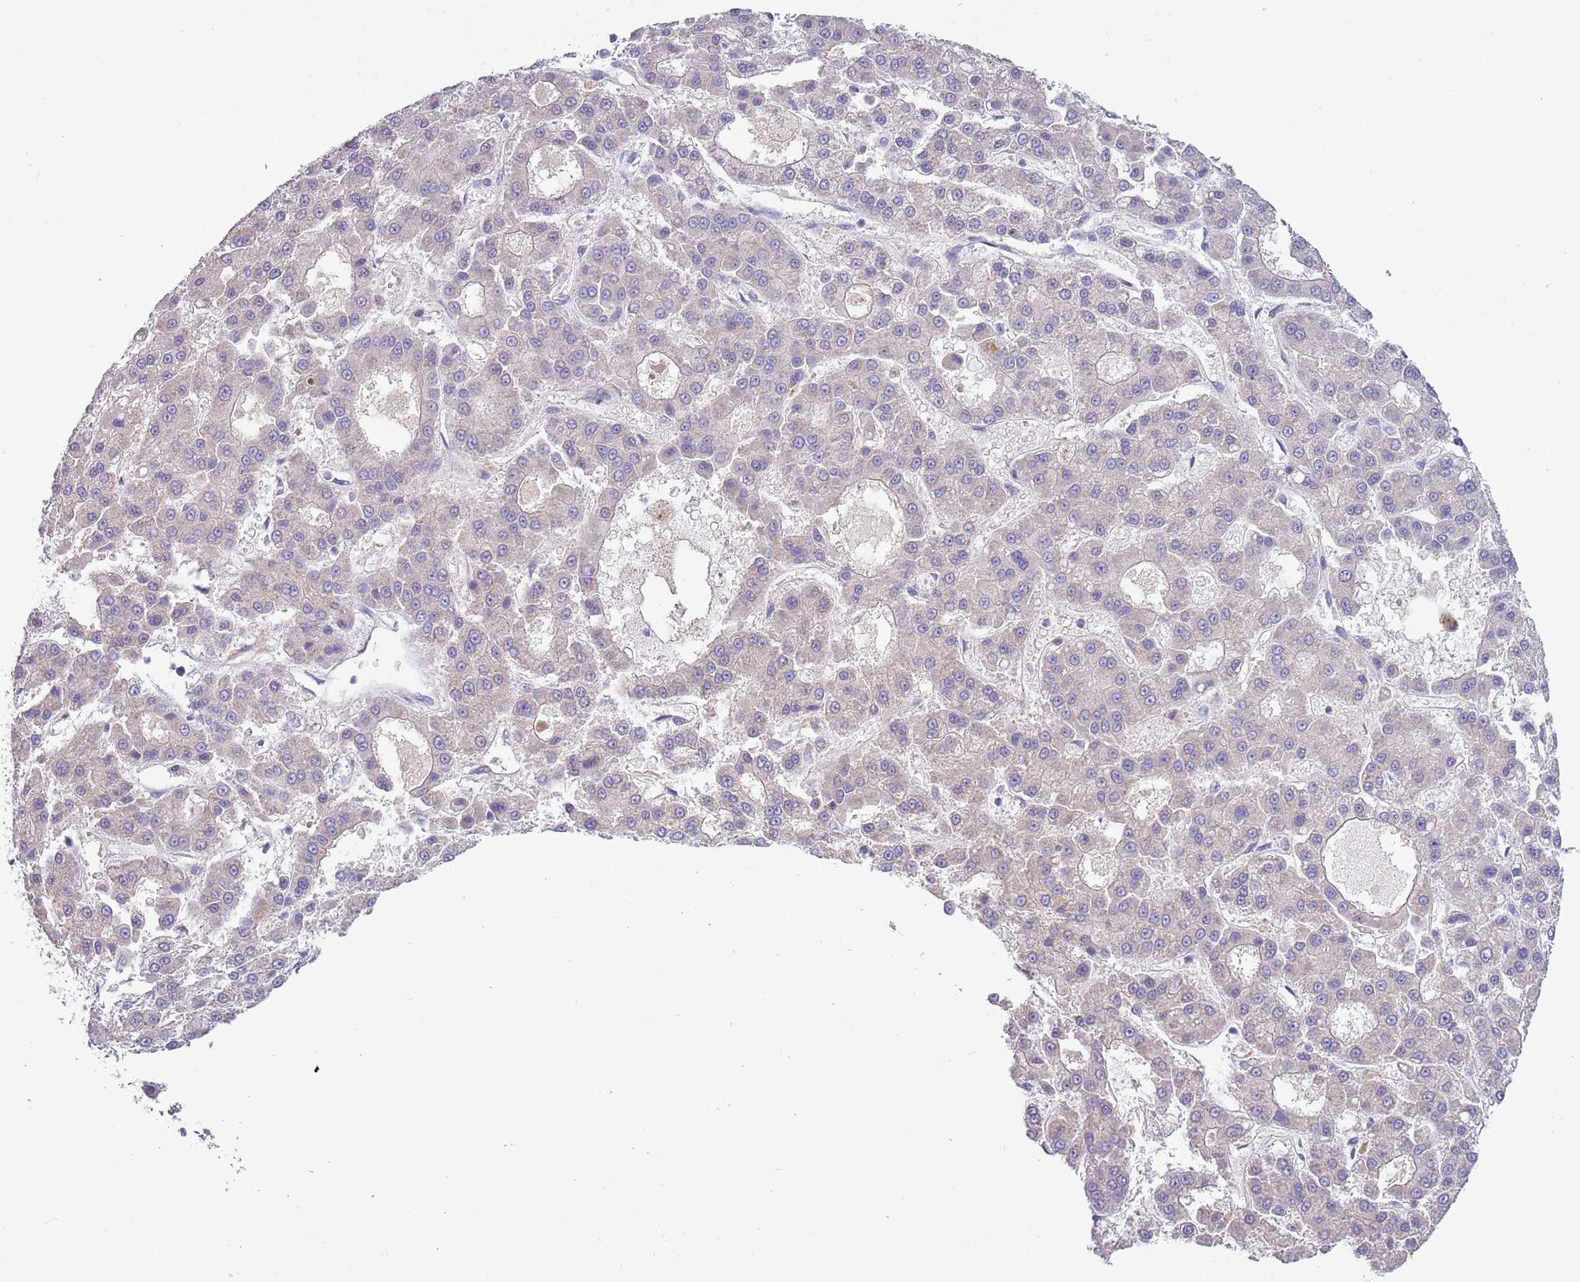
{"staining": {"intensity": "negative", "quantity": "none", "location": "none"}, "tissue": "liver cancer", "cell_type": "Tumor cells", "image_type": "cancer", "snomed": [{"axis": "morphology", "description": "Carcinoma, Hepatocellular, NOS"}, {"axis": "topography", "description": "Liver"}], "caption": "Photomicrograph shows no significant protein expression in tumor cells of liver cancer.", "gene": "CABYR", "patient": {"sex": "male", "age": 70}}